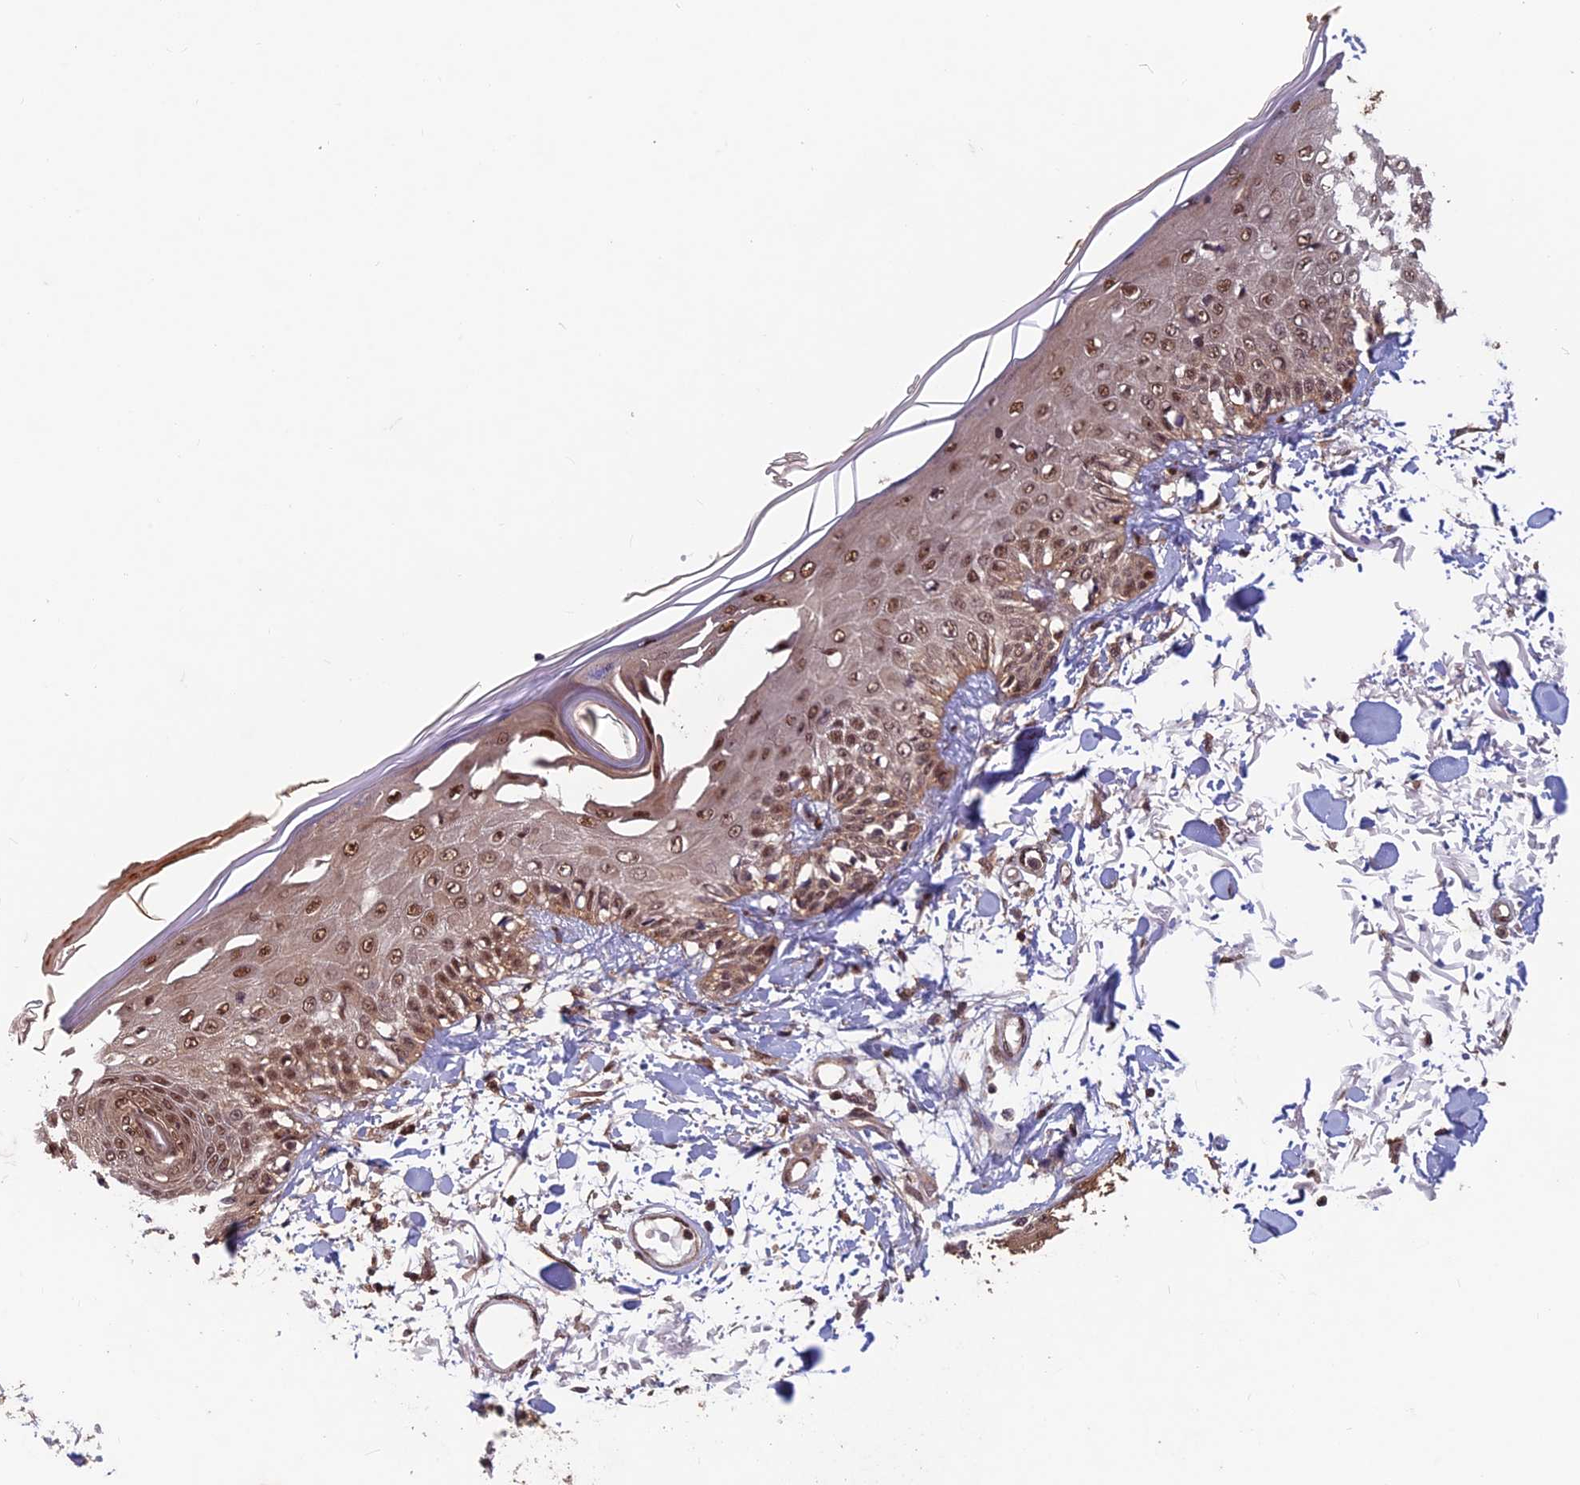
{"staining": {"intensity": "moderate", "quantity": ">75%", "location": "cytoplasmic/membranous,nuclear"}, "tissue": "skin", "cell_type": "Fibroblasts", "image_type": "normal", "snomed": [{"axis": "morphology", "description": "Normal tissue, NOS"}, {"axis": "morphology", "description": "Squamous cell carcinoma, NOS"}, {"axis": "topography", "description": "Skin"}, {"axis": "topography", "description": "Peripheral nerve tissue"}], "caption": "About >75% of fibroblasts in unremarkable skin reveal moderate cytoplasmic/membranous,nuclear protein staining as visualized by brown immunohistochemical staining.", "gene": "FAM53C", "patient": {"sex": "male", "age": 83}}